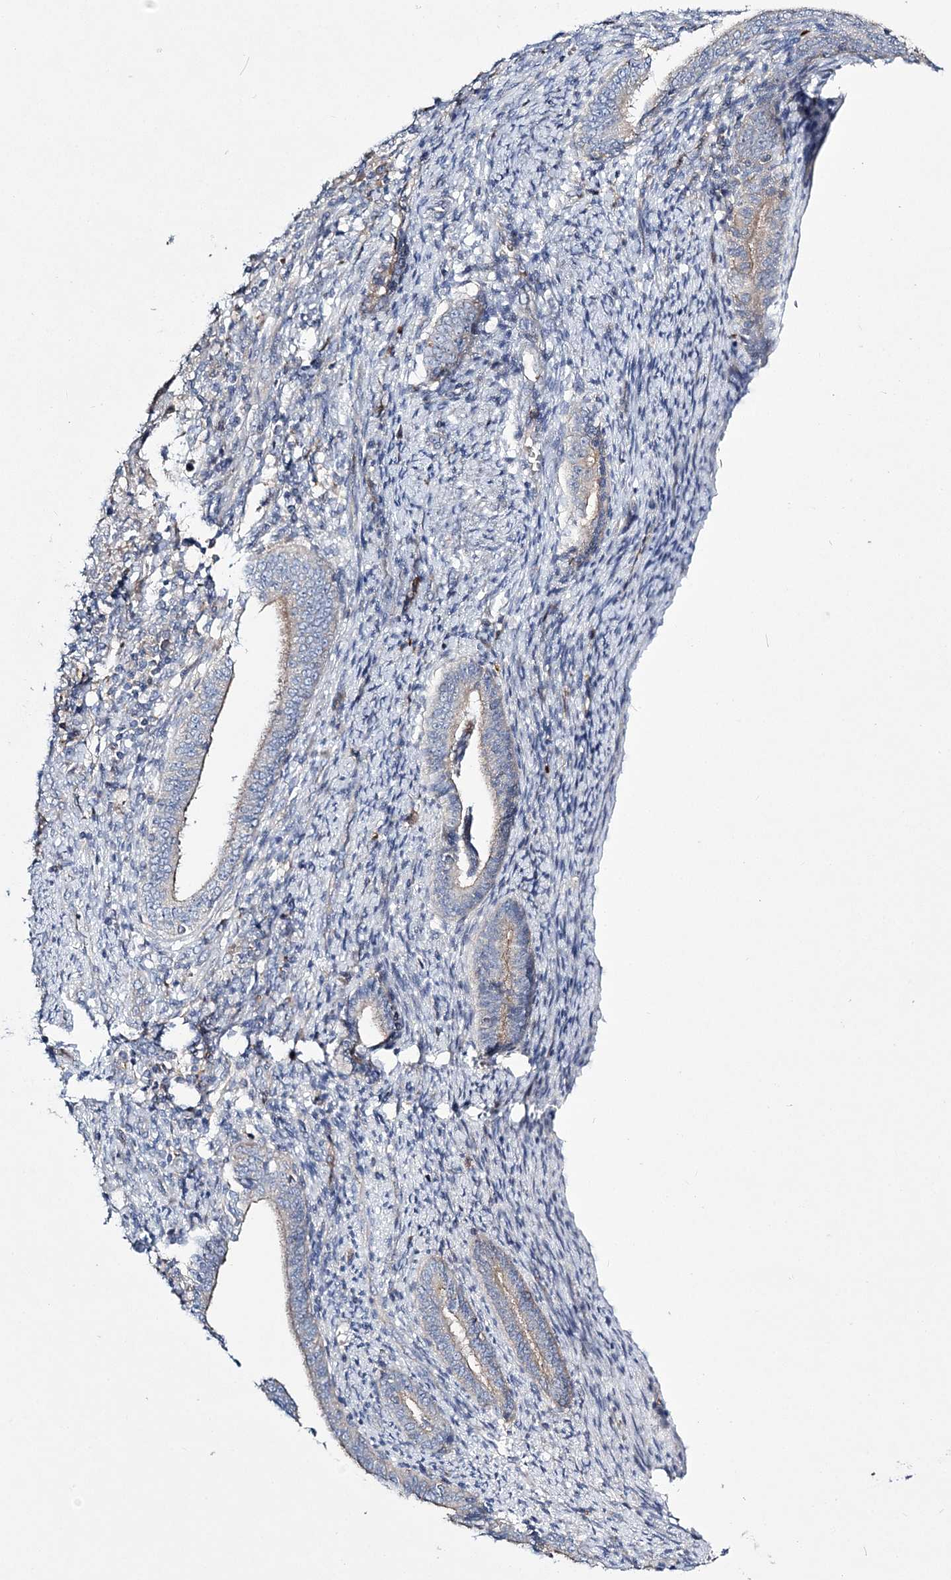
{"staining": {"intensity": "weak", "quantity": "25%-75%", "location": "cytoplasmic/membranous"}, "tissue": "endometrial cancer", "cell_type": "Tumor cells", "image_type": "cancer", "snomed": [{"axis": "morphology", "description": "Adenocarcinoma, NOS"}, {"axis": "topography", "description": "Endometrium"}], "caption": "There is low levels of weak cytoplasmic/membranous positivity in tumor cells of adenocarcinoma (endometrial), as demonstrated by immunohistochemical staining (brown color).", "gene": "ATP11B", "patient": {"sex": "female", "age": 51}}